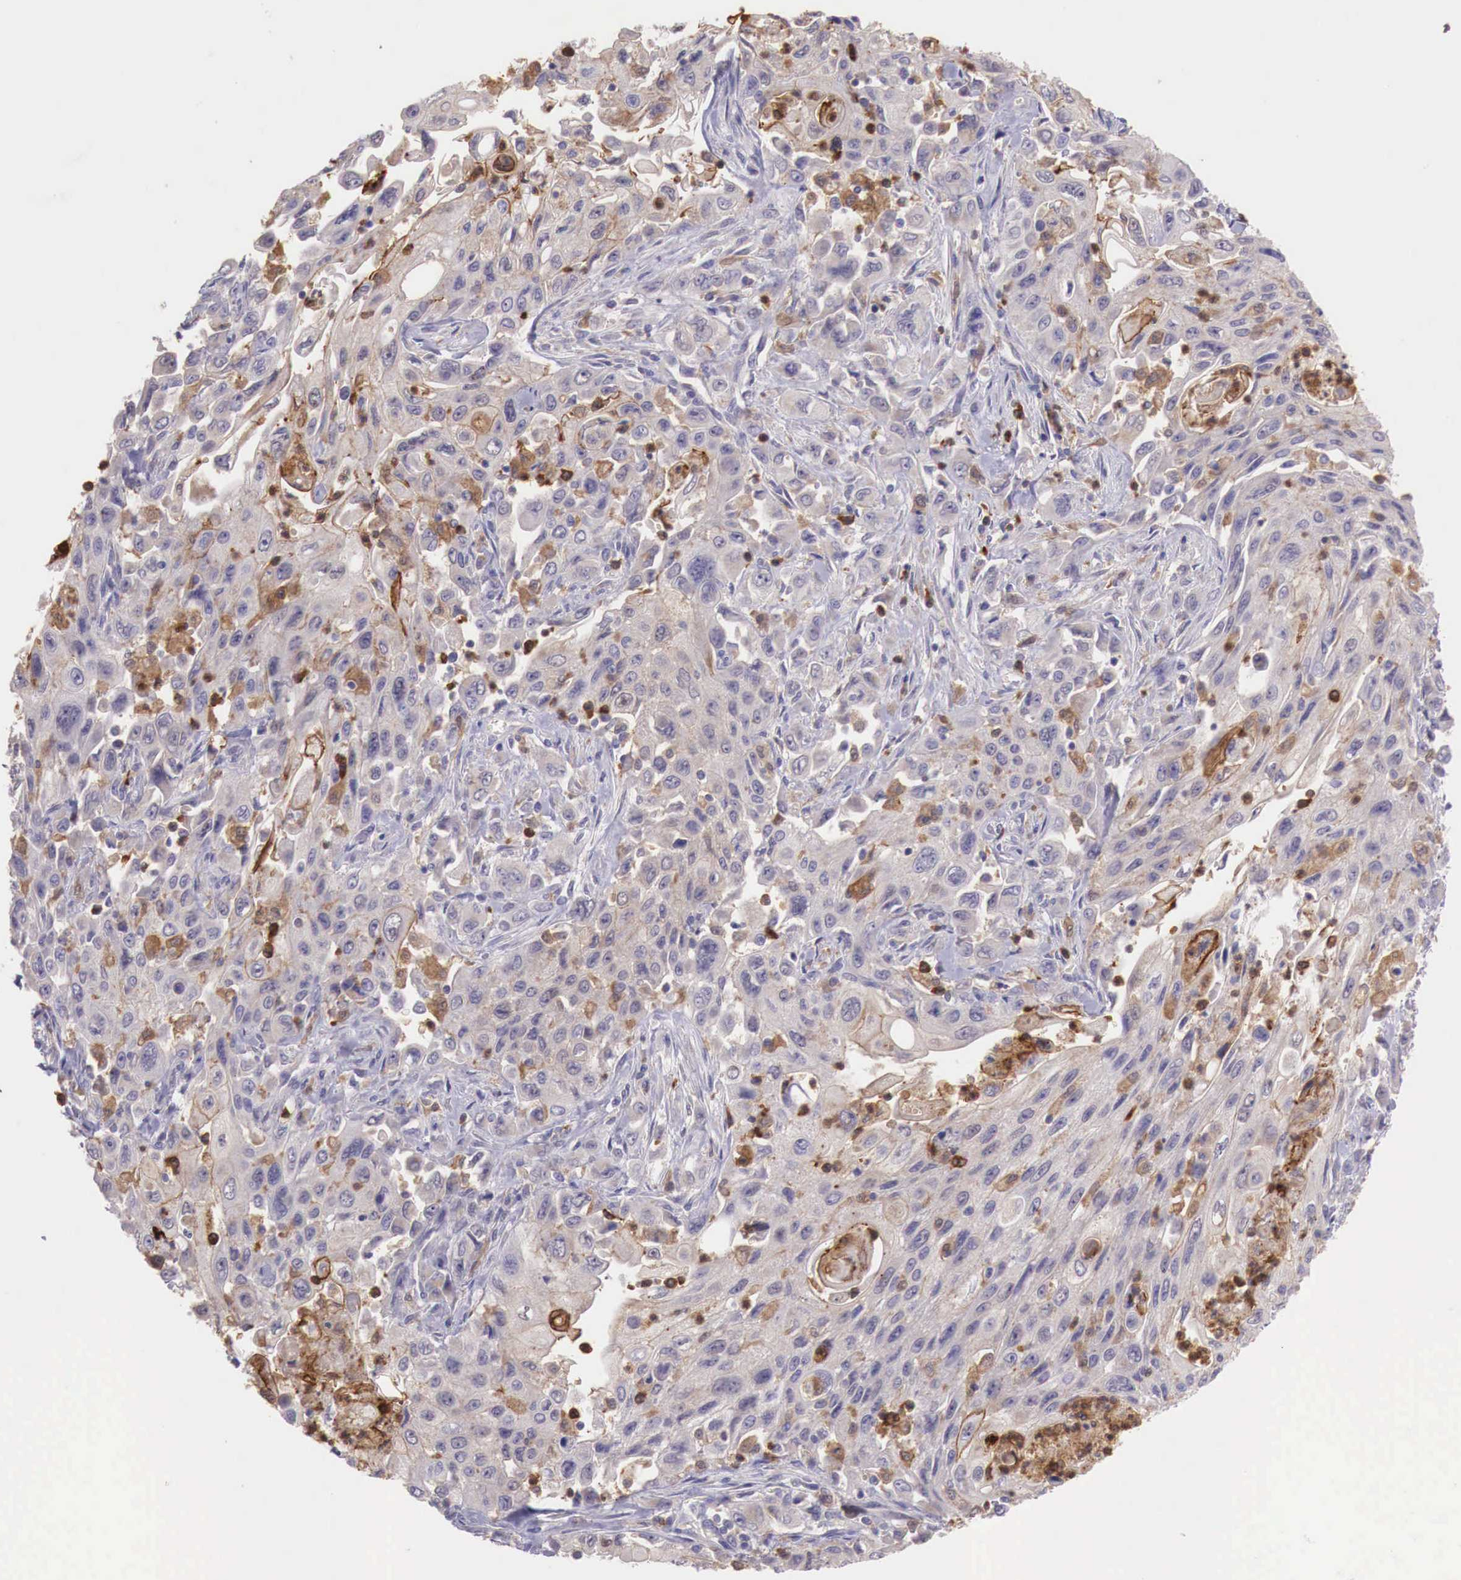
{"staining": {"intensity": "moderate", "quantity": "<25%", "location": "cytoplasmic/membranous"}, "tissue": "pancreatic cancer", "cell_type": "Tumor cells", "image_type": "cancer", "snomed": [{"axis": "morphology", "description": "Adenocarcinoma, NOS"}, {"axis": "topography", "description": "Pancreas"}], "caption": "Tumor cells reveal low levels of moderate cytoplasmic/membranous positivity in approximately <25% of cells in pancreatic adenocarcinoma.", "gene": "GAB2", "patient": {"sex": "male", "age": 70}}